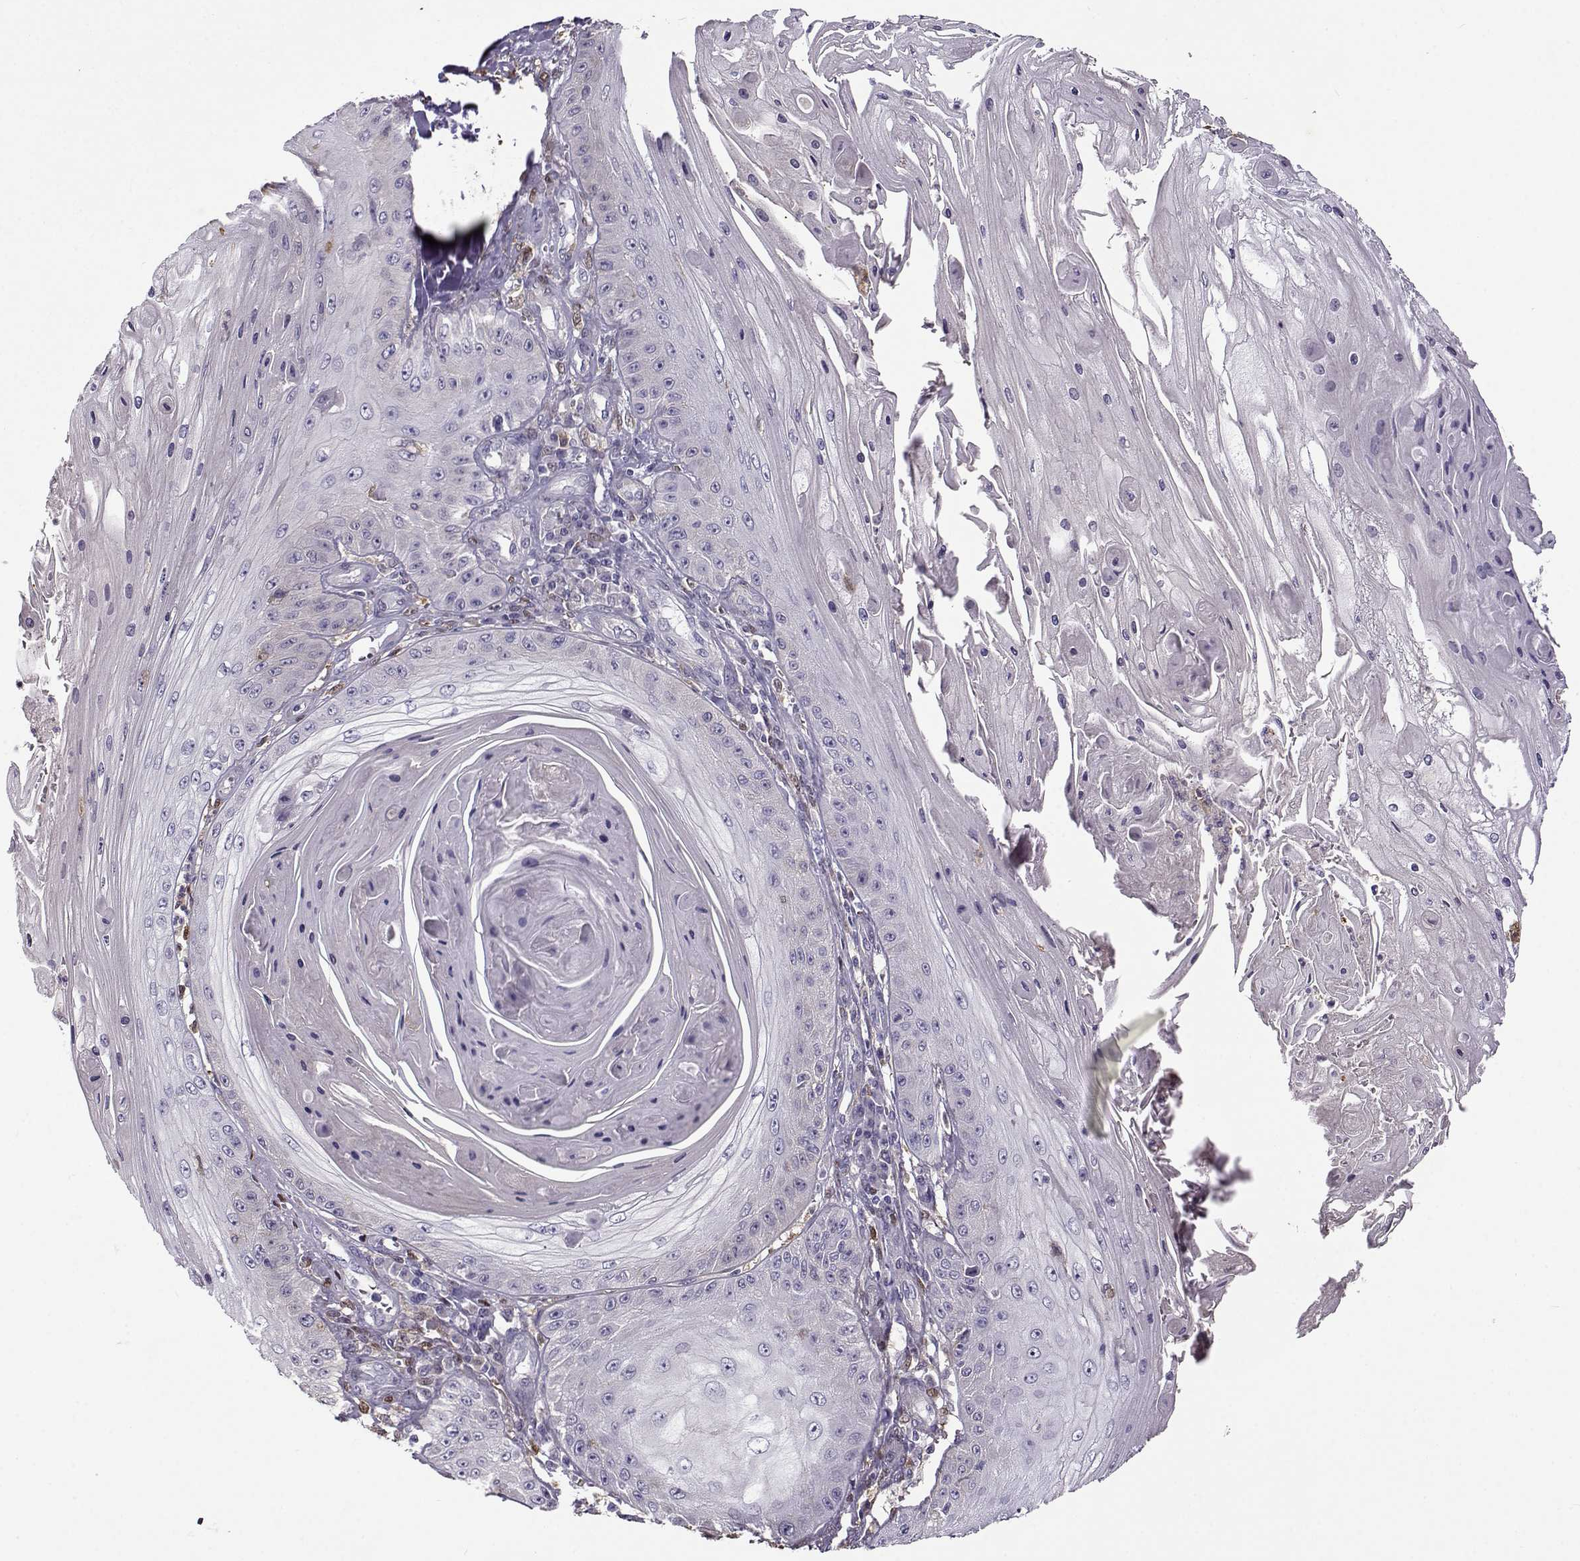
{"staining": {"intensity": "negative", "quantity": "none", "location": "none"}, "tissue": "skin cancer", "cell_type": "Tumor cells", "image_type": "cancer", "snomed": [{"axis": "morphology", "description": "Squamous cell carcinoma, NOS"}, {"axis": "topography", "description": "Skin"}], "caption": "Immunohistochemistry (IHC) micrograph of human skin cancer stained for a protein (brown), which displays no staining in tumor cells.", "gene": "UCP3", "patient": {"sex": "male", "age": 70}}